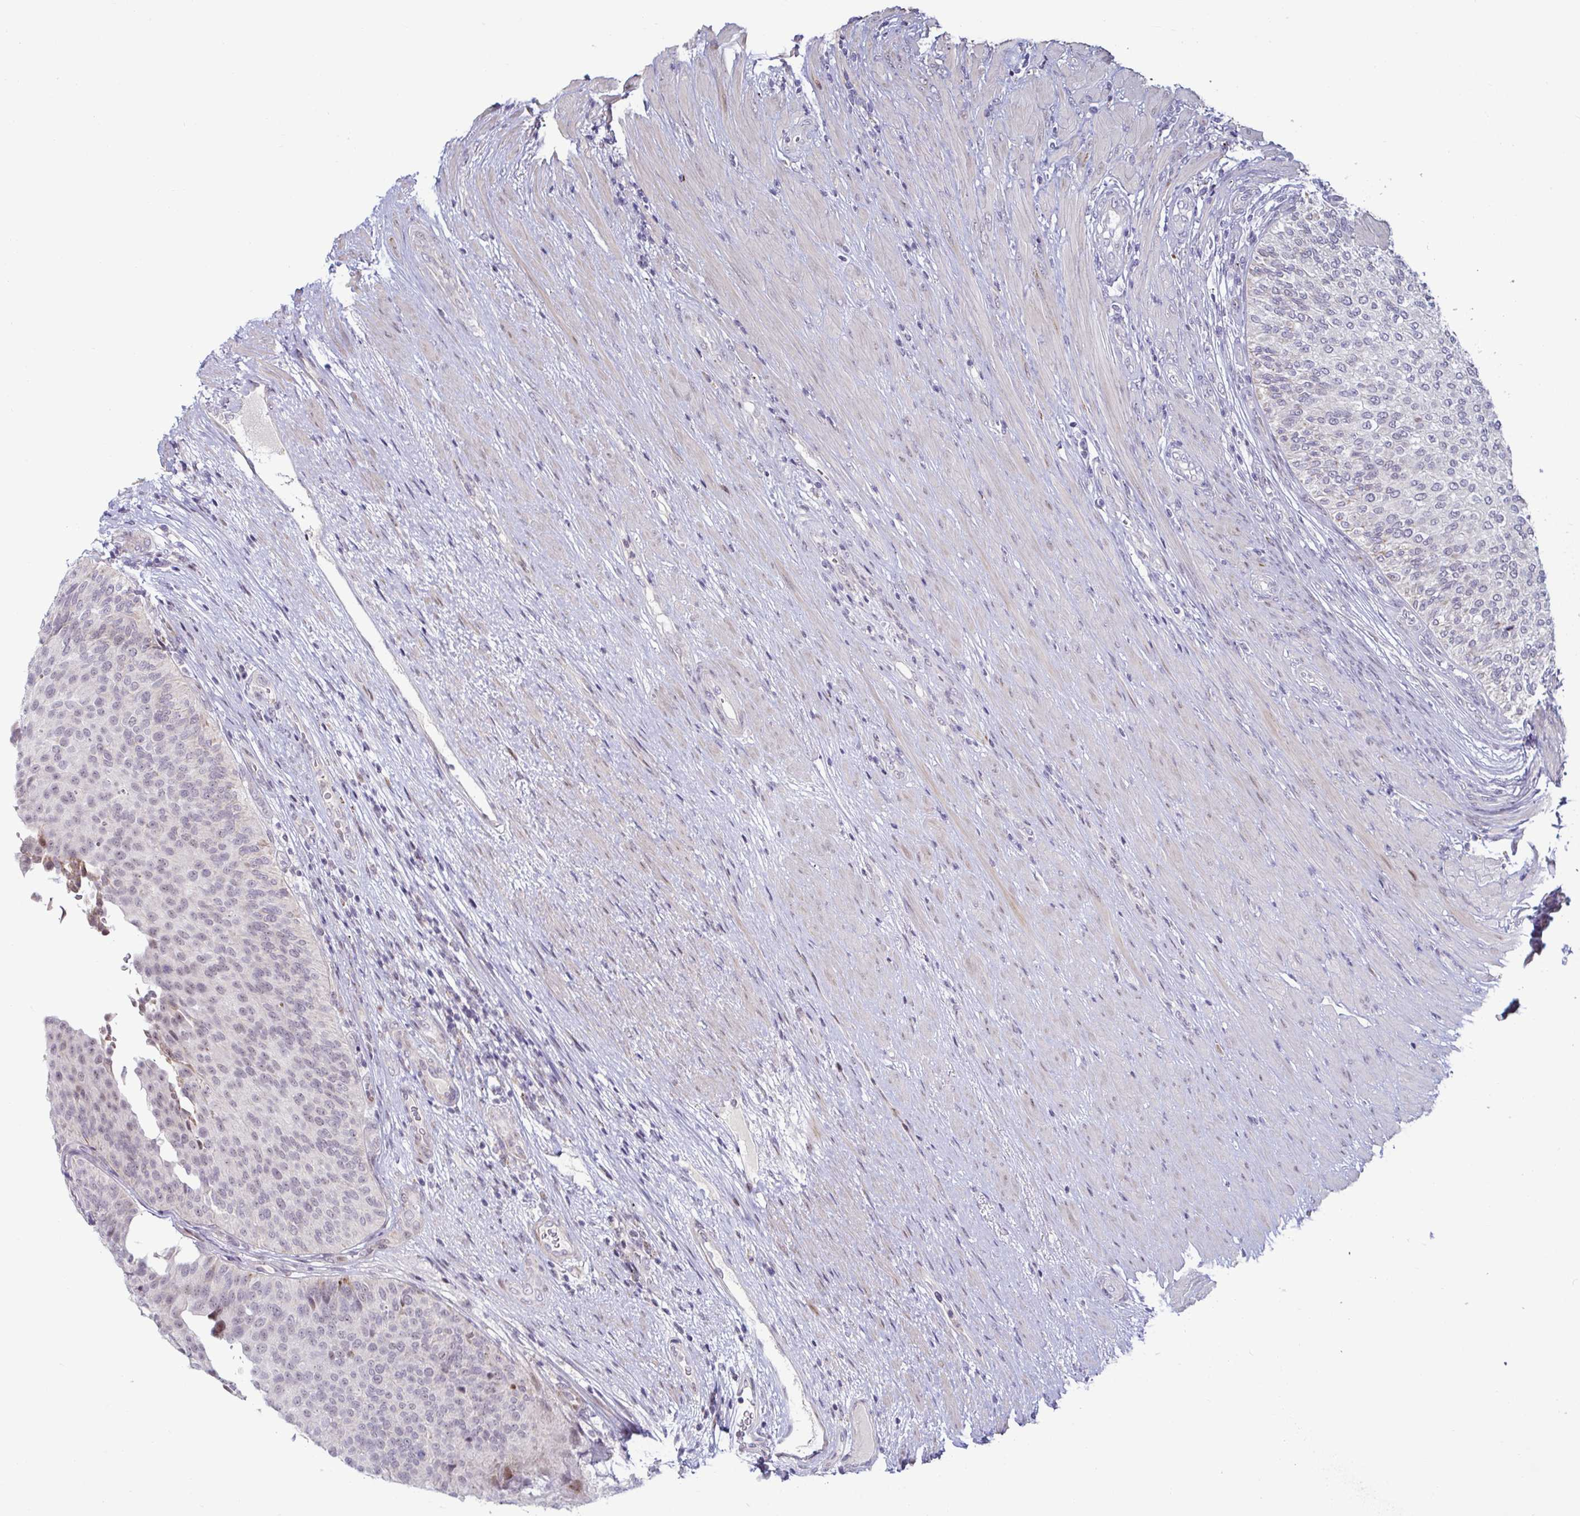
{"staining": {"intensity": "moderate", "quantity": "<25%", "location": "nuclear"}, "tissue": "urinary bladder", "cell_type": "Urothelial cells", "image_type": "normal", "snomed": [{"axis": "morphology", "description": "Normal tissue, NOS"}, {"axis": "topography", "description": "Urinary bladder"}, {"axis": "topography", "description": "Prostate"}], "caption": "Urinary bladder stained with IHC exhibits moderate nuclear expression in about <25% of urothelial cells.", "gene": "DZIP1", "patient": {"sex": "male", "age": 77}}